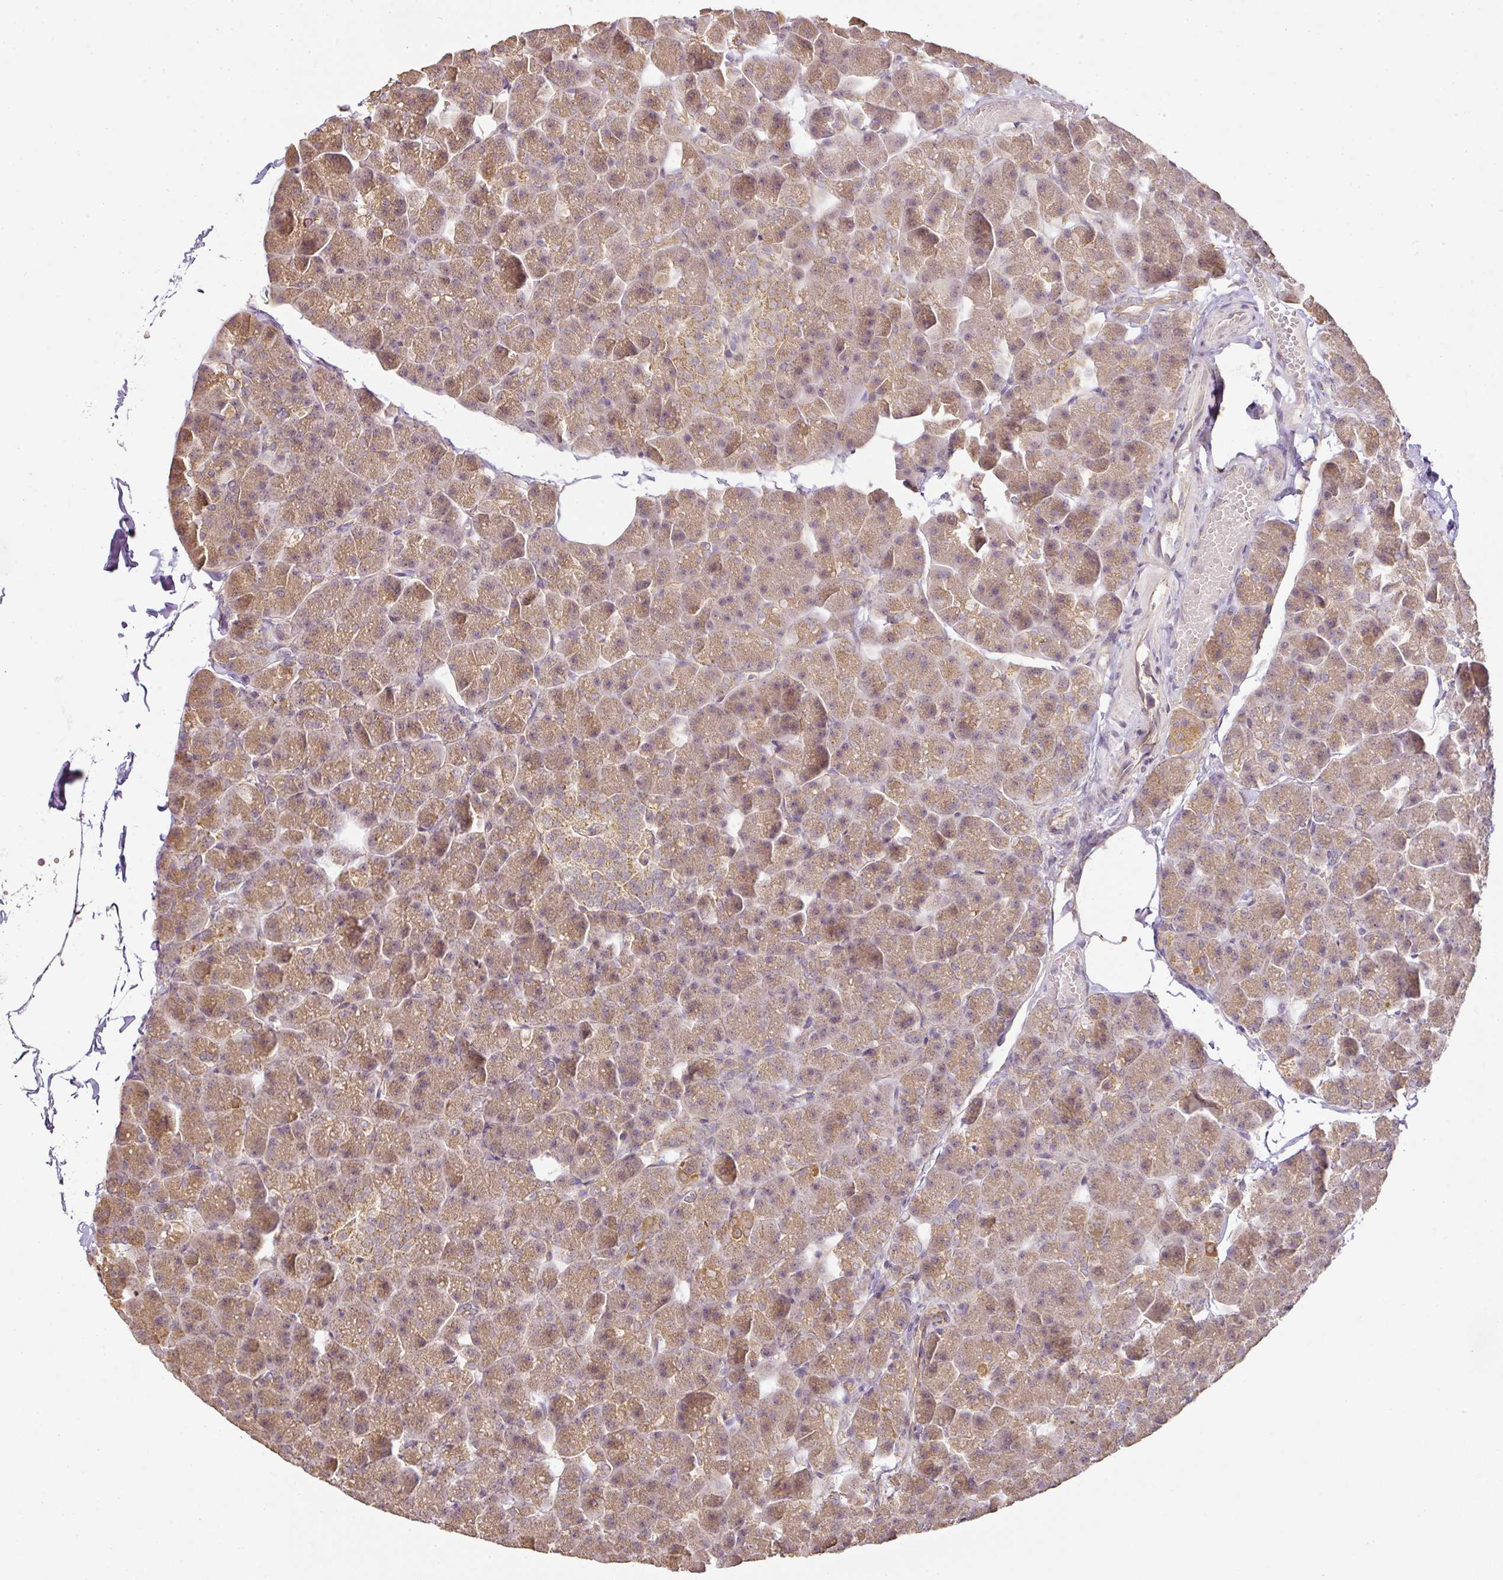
{"staining": {"intensity": "moderate", "quantity": ">75%", "location": "cytoplasmic/membranous"}, "tissue": "pancreas", "cell_type": "Exocrine glandular cells", "image_type": "normal", "snomed": [{"axis": "morphology", "description": "Normal tissue, NOS"}, {"axis": "topography", "description": "Pancreas"}], "caption": "Pancreas stained with a protein marker demonstrates moderate staining in exocrine glandular cells.", "gene": "MYOM2", "patient": {"sex": "male", "age": 35}}